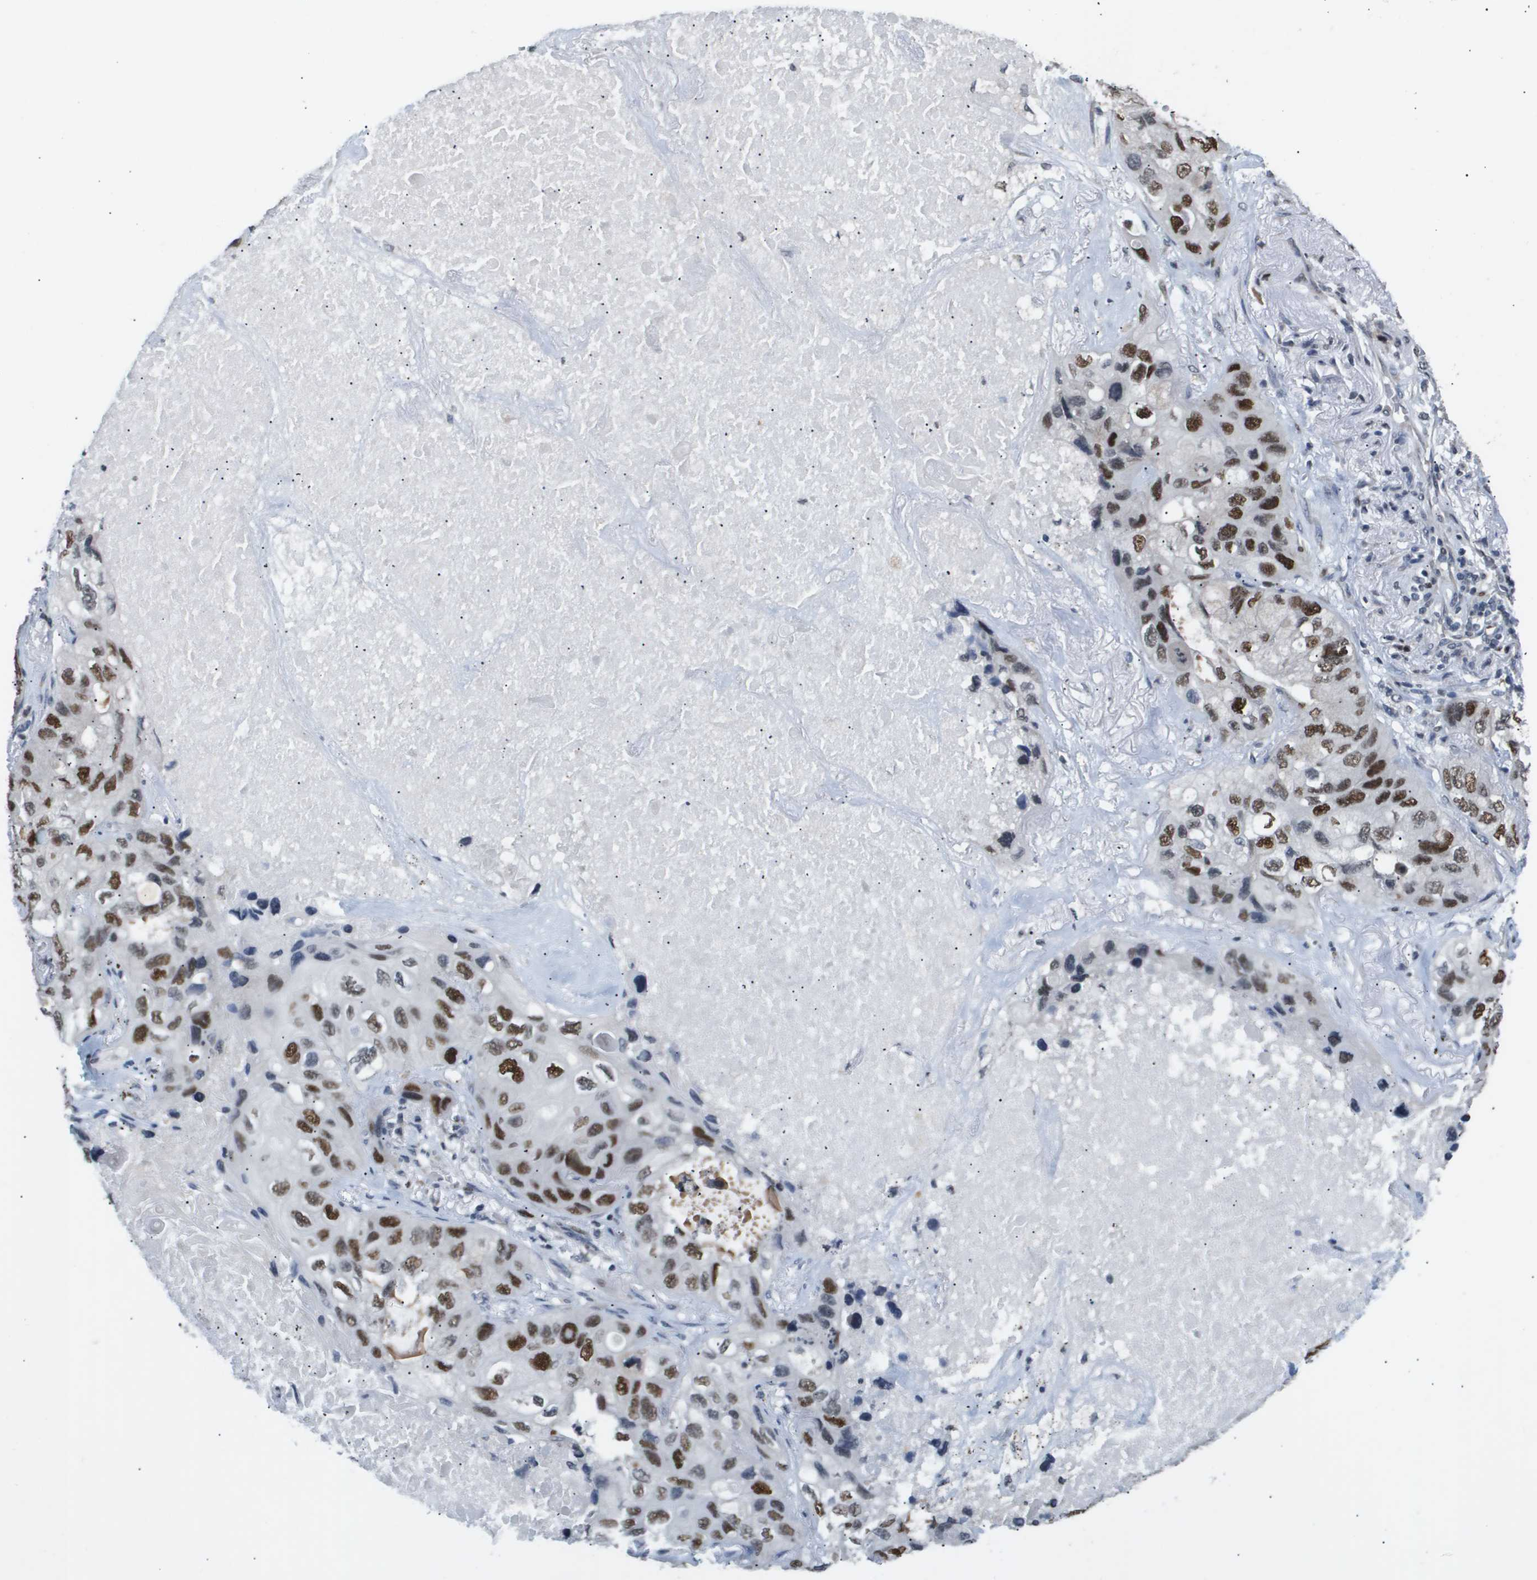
{"staining": {"intensity": "strong", "quantity": ">75%", "location": "nuclear"}, "tissue": "lung cancer", "cell_type": "Tumor cells", "image_type": "cancer", "snomed": [{"axis": "morphology", "description": "Squamous cell carcinoma, NOS"}, {"axis": "topography", "description": "Lung"}], "caption": "About >75% of tumor cells in human lung cancer (squamous cell carcinoma) show strong nuclear protein positivity as visualized by brown immunohistochemical staining.", "gene": "ANAPC2", "patient": {"sex": "female", "age": 73}}